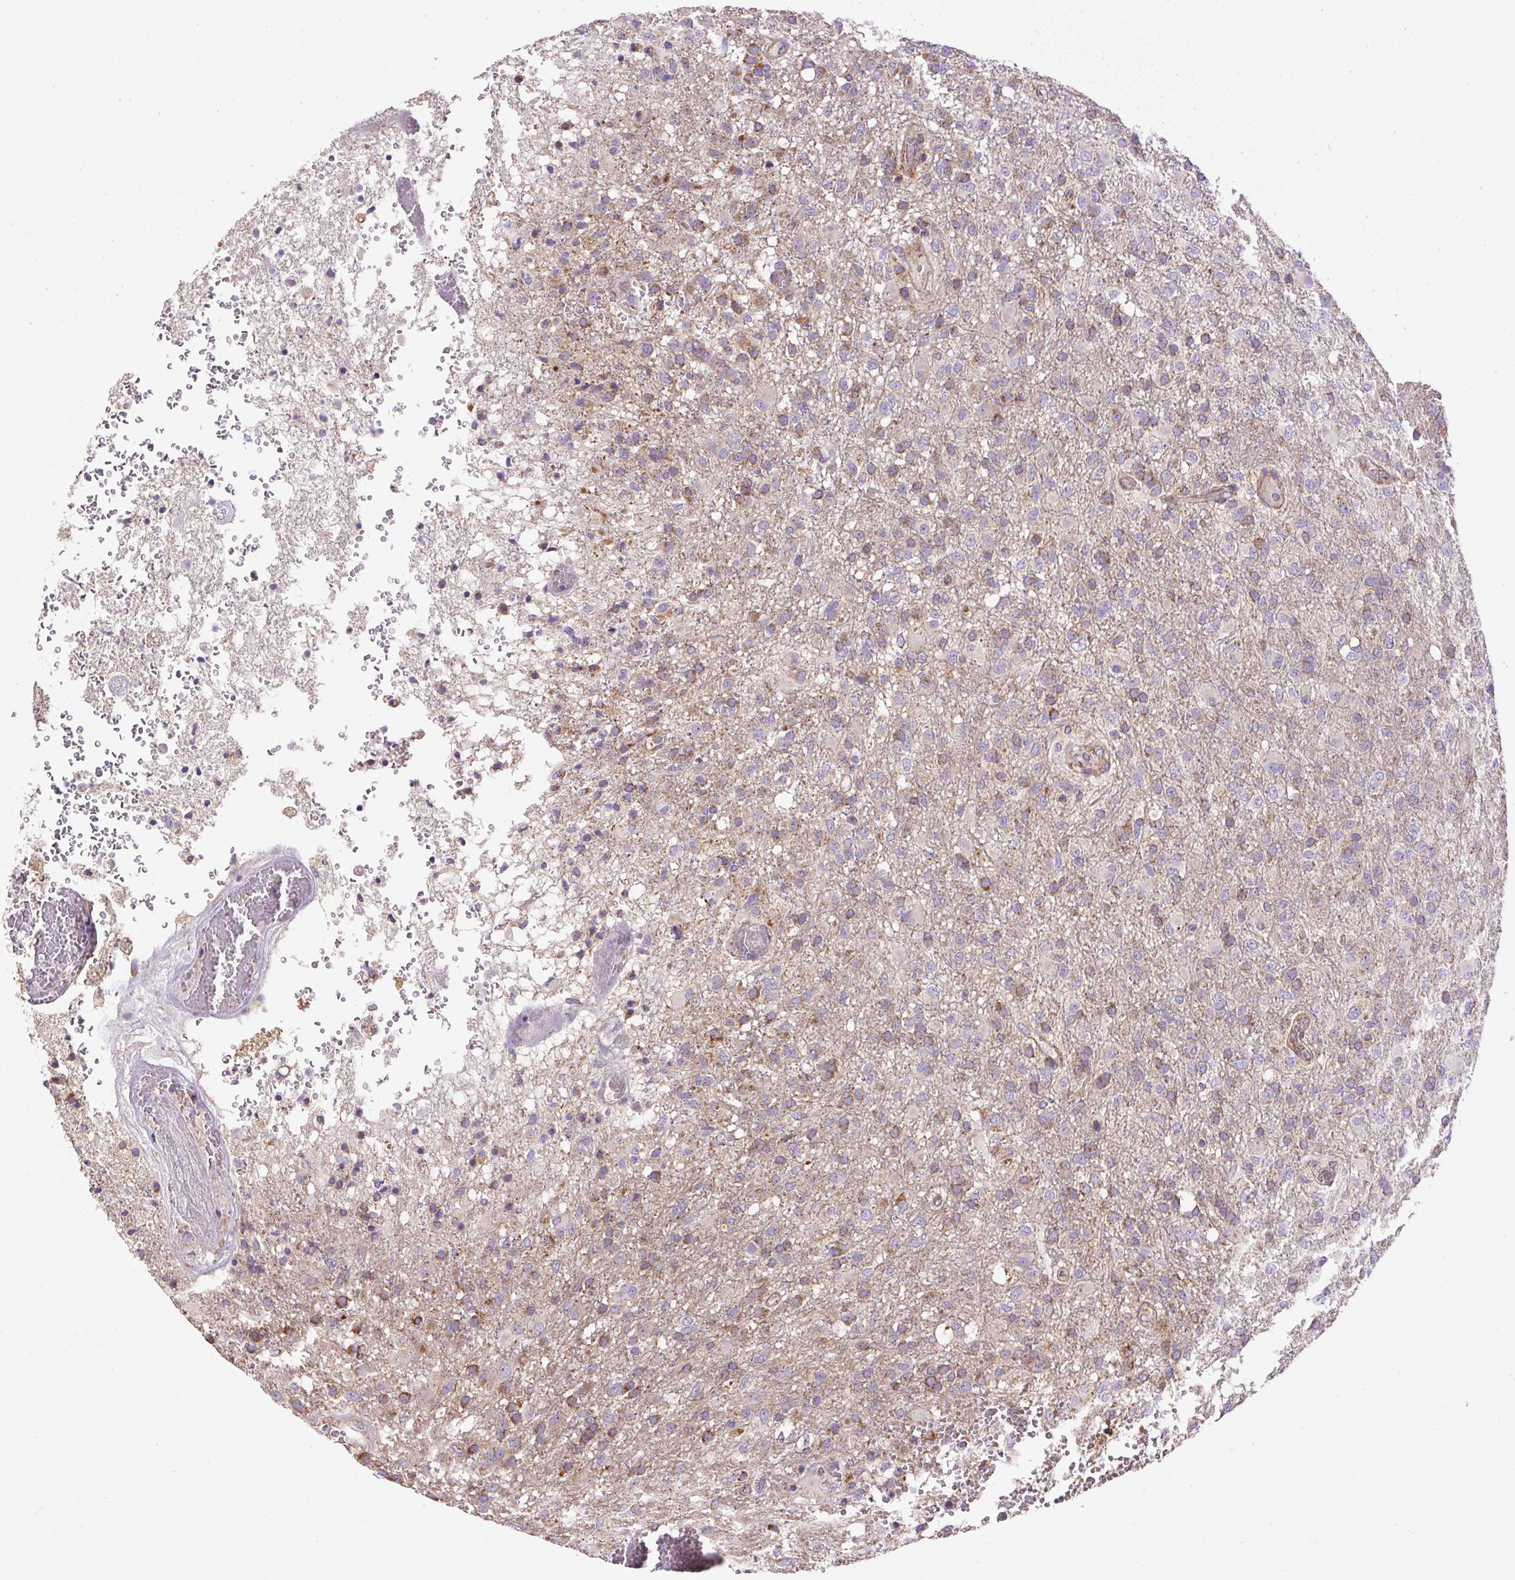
{"staining": {"intensity": "moderate", "quantity": "25%-75%", "location": "cytoplasmic/membranous"}, "tissue": "glioma", "cell_type": "Tumor cells", "image_type": "cancer", "snomed": [{"axis": "morphology", "description": "Glioma, malignant, High grade"}, {"axis": "topography", "description": "Brain"}], "caption": "The photomicrograph displays staining of glioma, revealing moderate cytoplasmic/membranous protein expression (brown color) within tumor cells.", "gene": "NDUFAF2", "patient": {"sex": "female", "age": 74}}